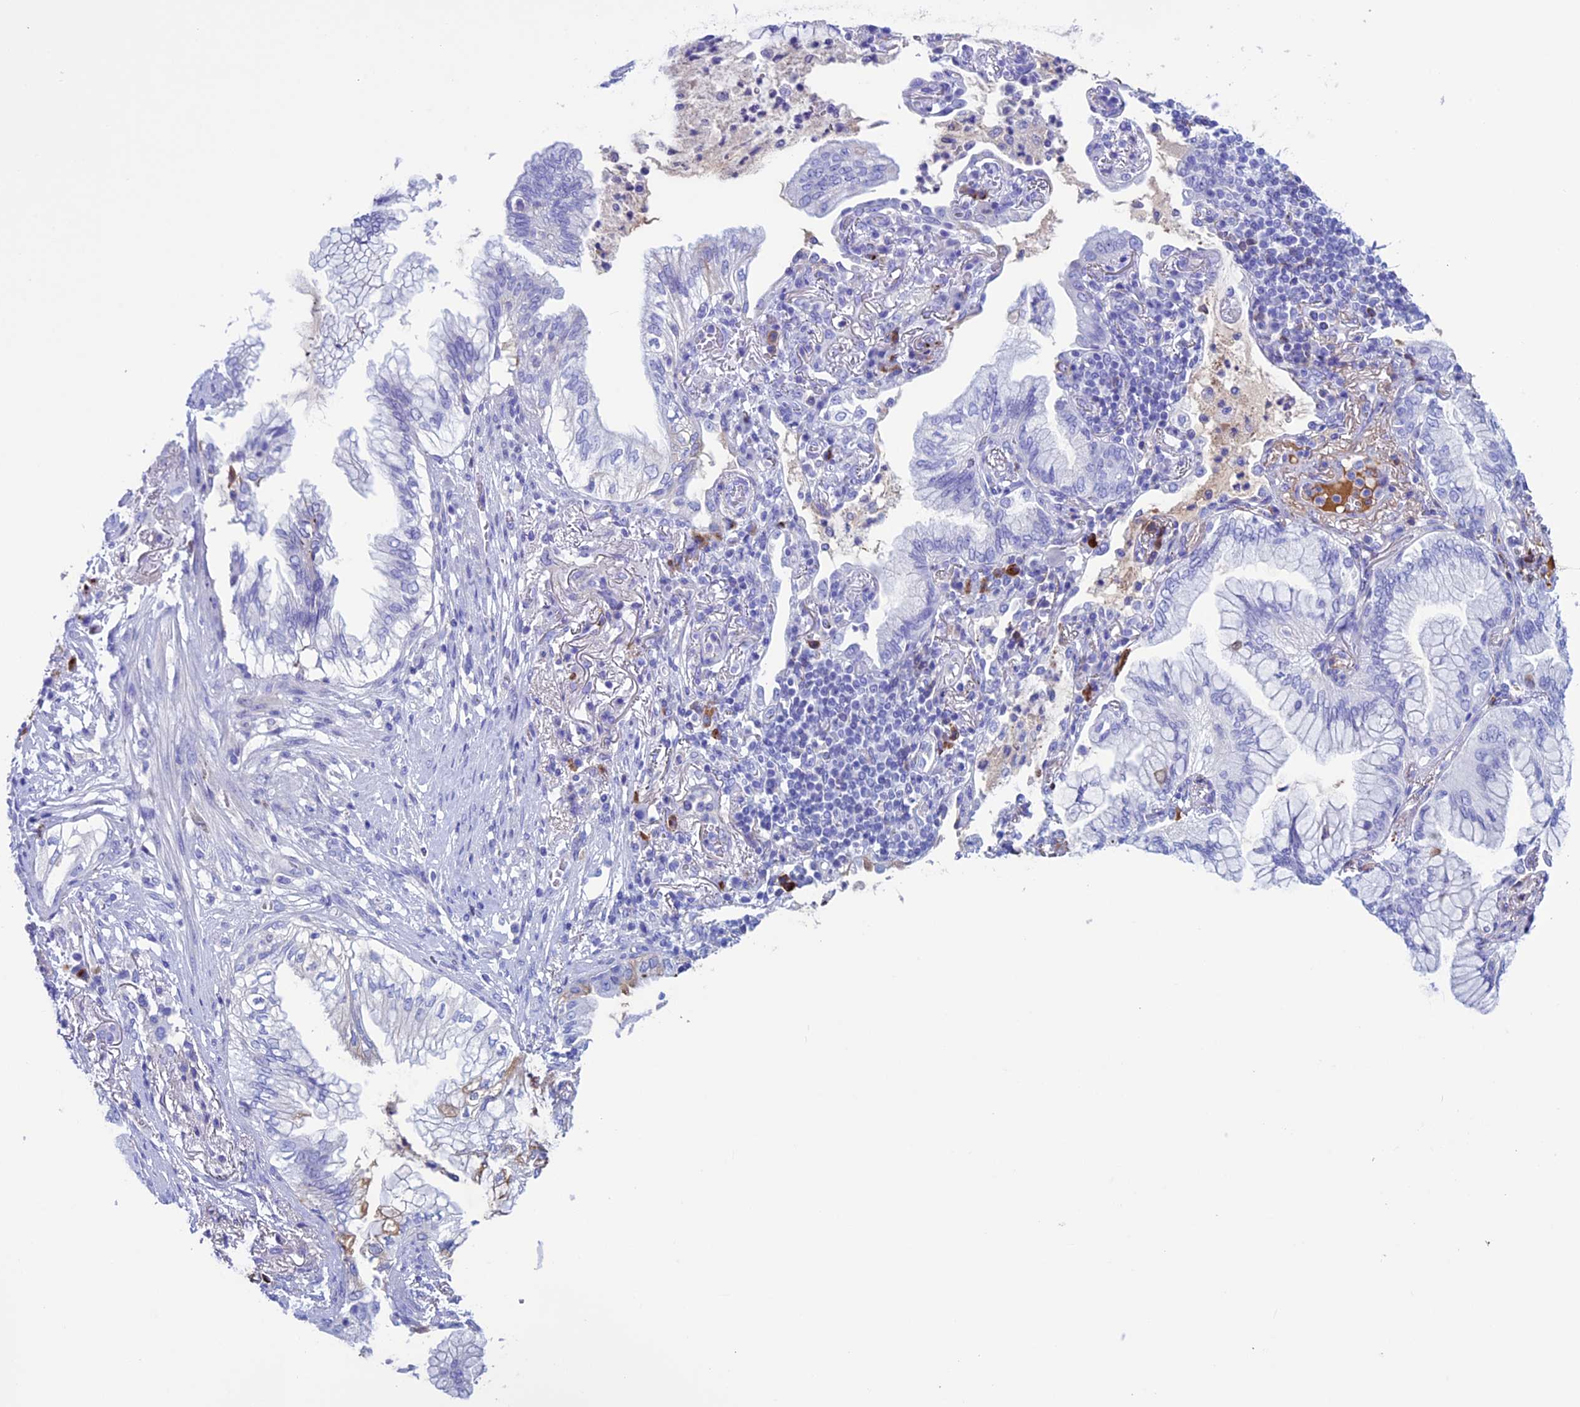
{"staining": {"intensity": "negative", "quantity": "none", "location": "none"}, "tissue": "lung cancer", "cell_type": "Tumor cells", "image_type": "cancer", "snomed": [{"axis": "morphology", "description": "Adenocarcinoma, NOS"}, {"axis": "topography", "description": "Lung"}], "caption": "A photomicrograph of adenocarcinoma (lung) stained for a protein reveals no brown staining in tumor cells.", "gene": "IGSF6", "patient": {"sex": "female", "age": 70}}